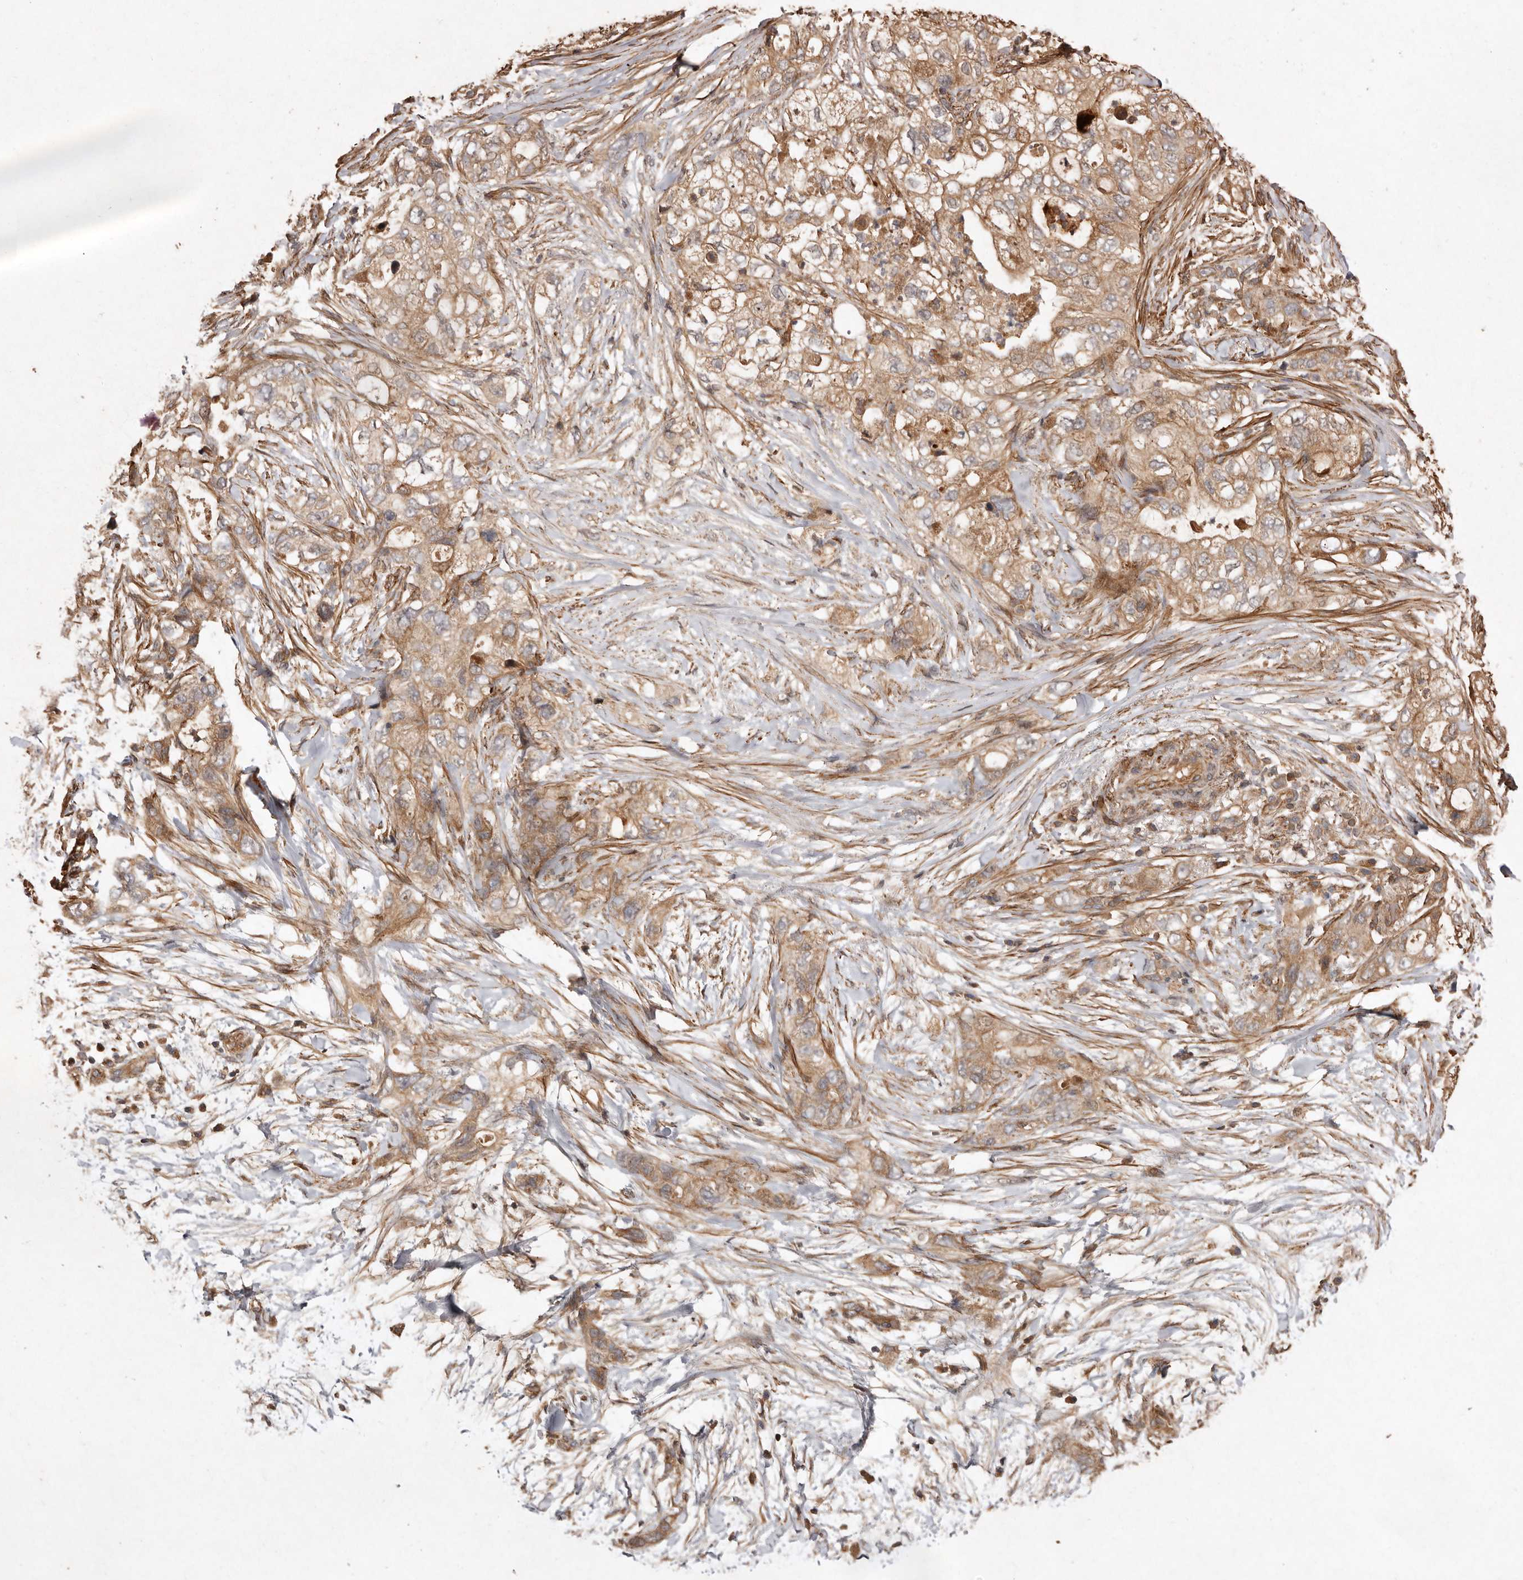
{"staining": {"intensity": "weak", "quantity": ">75%", "location": "cytoplasmic/membranous"}, "tissue": "pancreatic cancer", "cell_type": "Tumor cells", "image_type": "cancer", "snomed": [{"axis": "morphology", "description": "Adenocarcinoma, NOS"}, {"axis": "topography", "description": "Pancreas"}], "caption": "IHC of pancreatic adenocarcinoma exhibits low levels of weak cytoplasmic/membranous expression in approximately >75% of tumor cells.", "gene": "SEMA3A", "patient": {"sex": "female", "age": 73}}